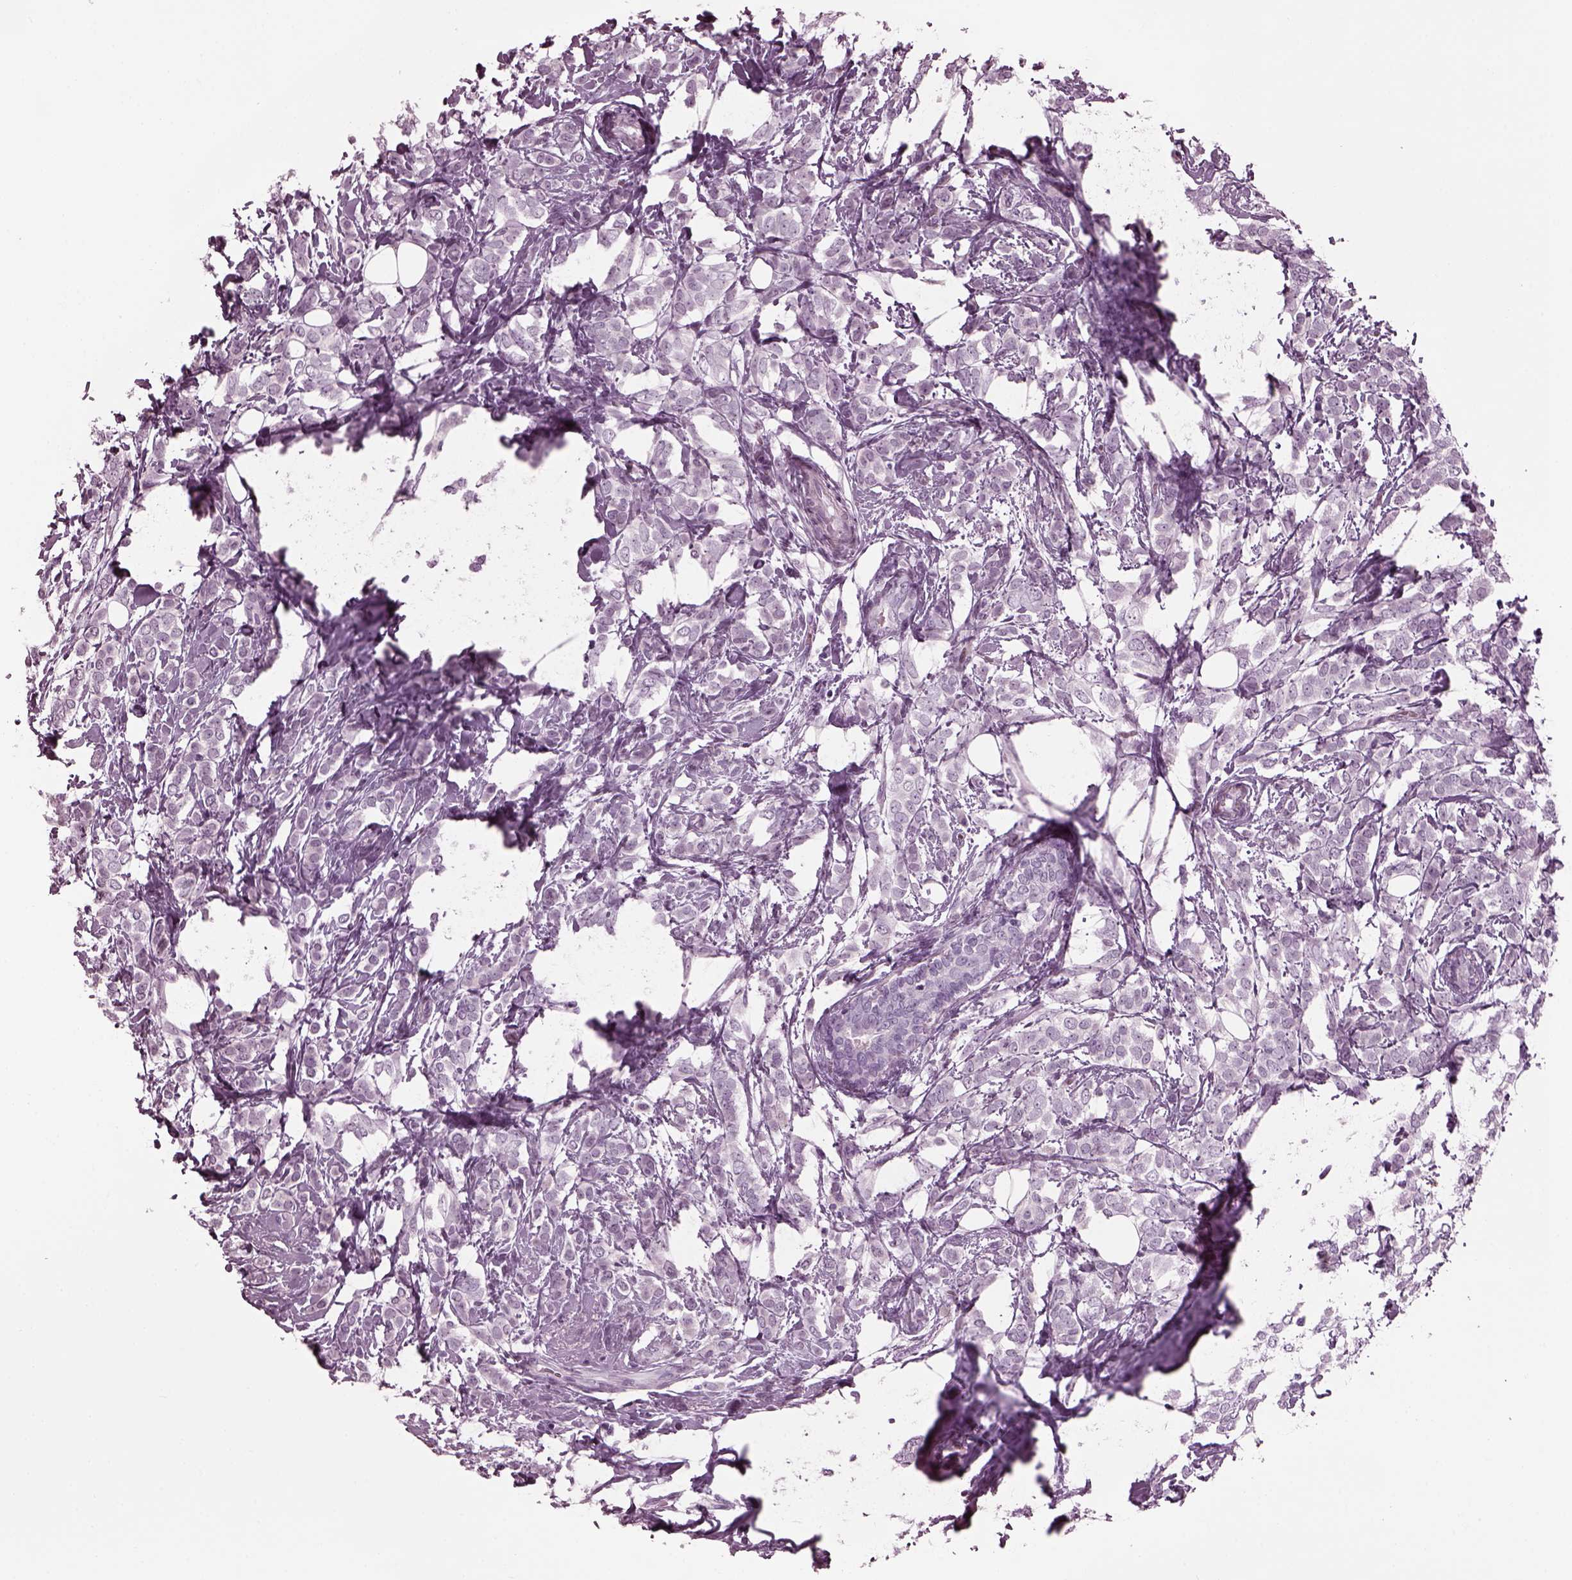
{"staining": {"intensity": "negative", "quantity": "none", "location": "none"}, "tissue": "breast cancer", "cell_type": "Tumor cells", "image_type": "cancer", "snomed": [{"axis": "morphology", "description": "Lobular carcinoma"}, {"axis": "topography", "description": "Breast"}], "caption": "Immunohistochemical staining of lobular carcinoma (breast) displays no significant staining in tumor cells. Nuclei are stained in blue.", "gene": "TPPP2", "patient": {"sex": "female", "age": 49}}